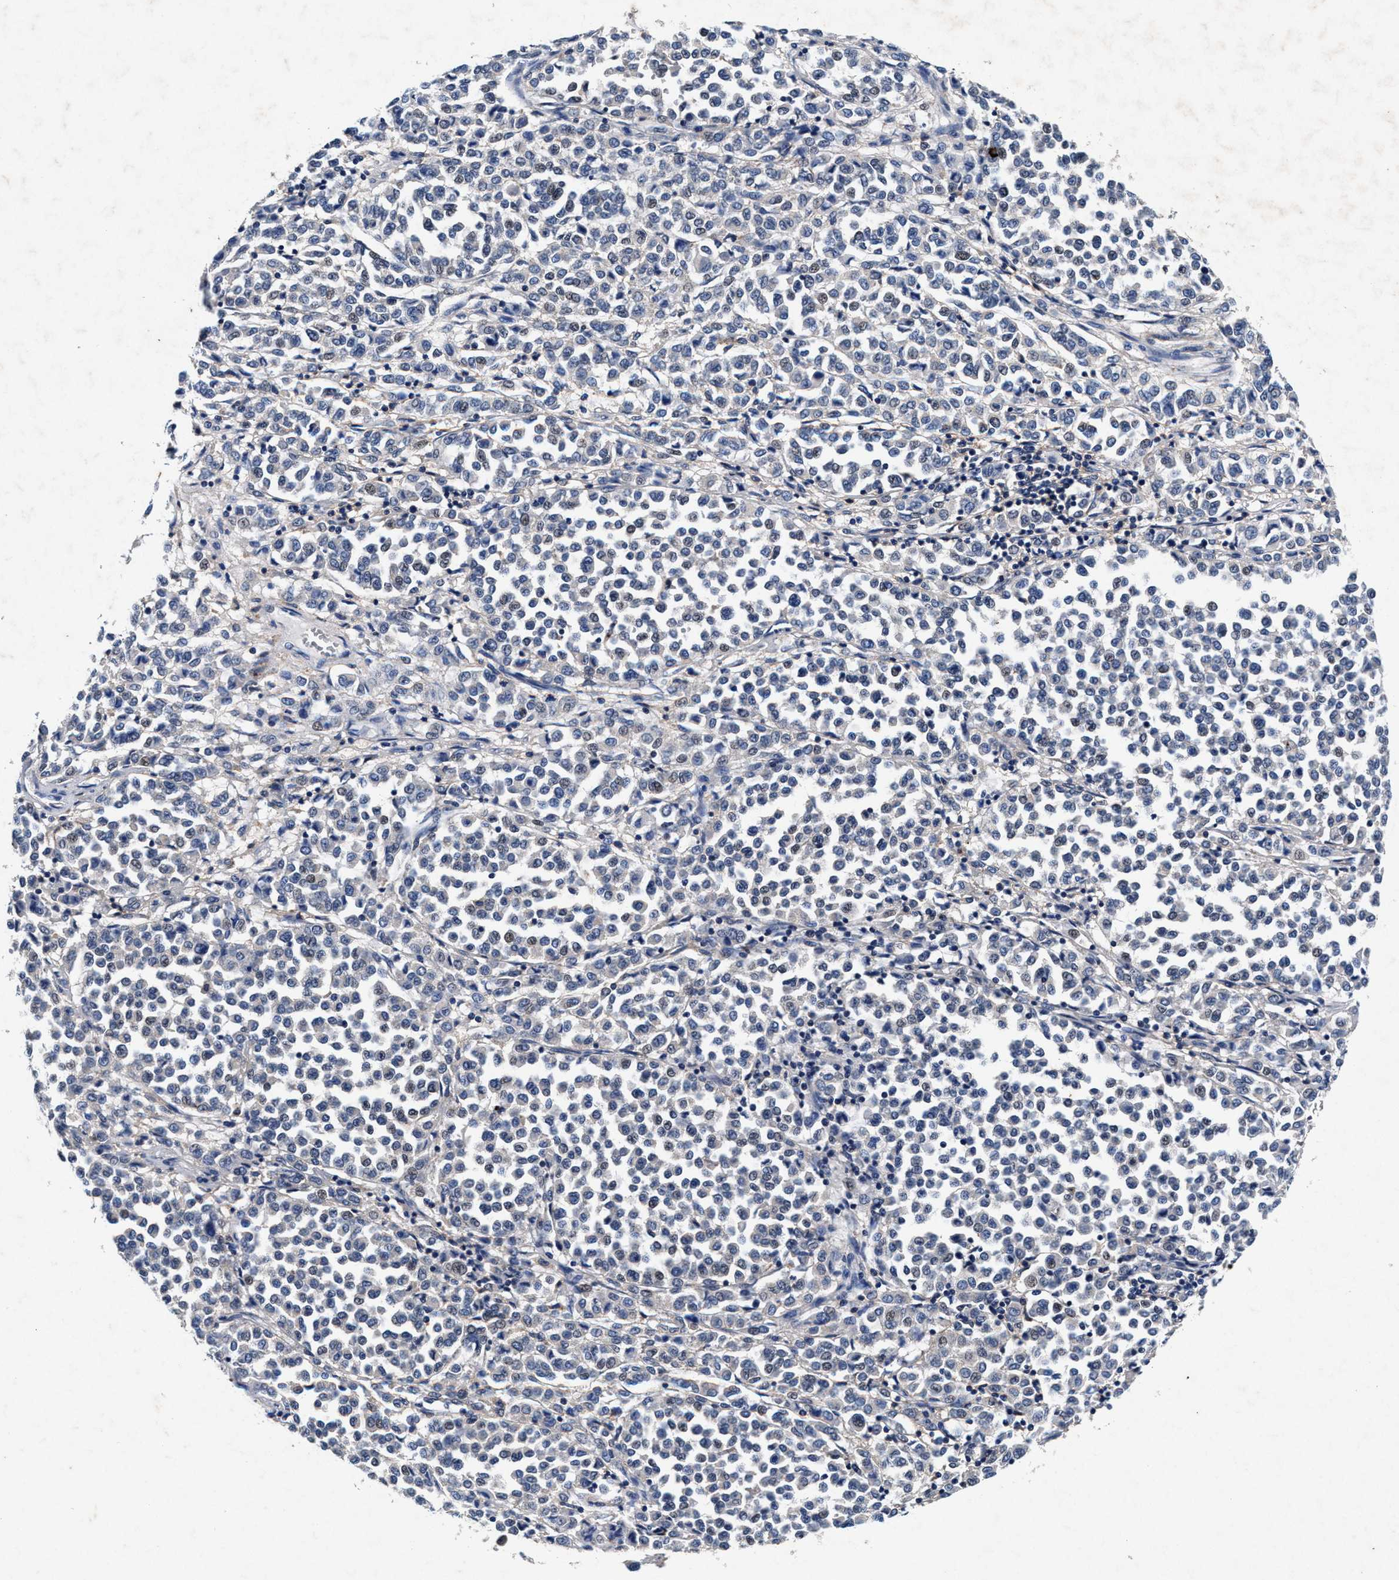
{"staining": {"intensity": "negative", "quantity": "none", "location": "none"}, "tissue": "melanoma", "cell_type": "Tumor cells", "image_type": "cancer", "snomed": [{"axis": "morphology", "description": "Malignant melanoma, Metastatic site"}, {"axis": "topography", "description": "Pancreas"}], "caption": "DAB (3,3'-diaminobenzidine) immunohistochemical staining of melanoma exhibits no significant expression in tumor cells. (DAB (3,3'-diaminobenzidine) immunohistochemistry, high magnification).", "gene": "SLC8A1", "patient": {"sex": "female", "age": 30}}